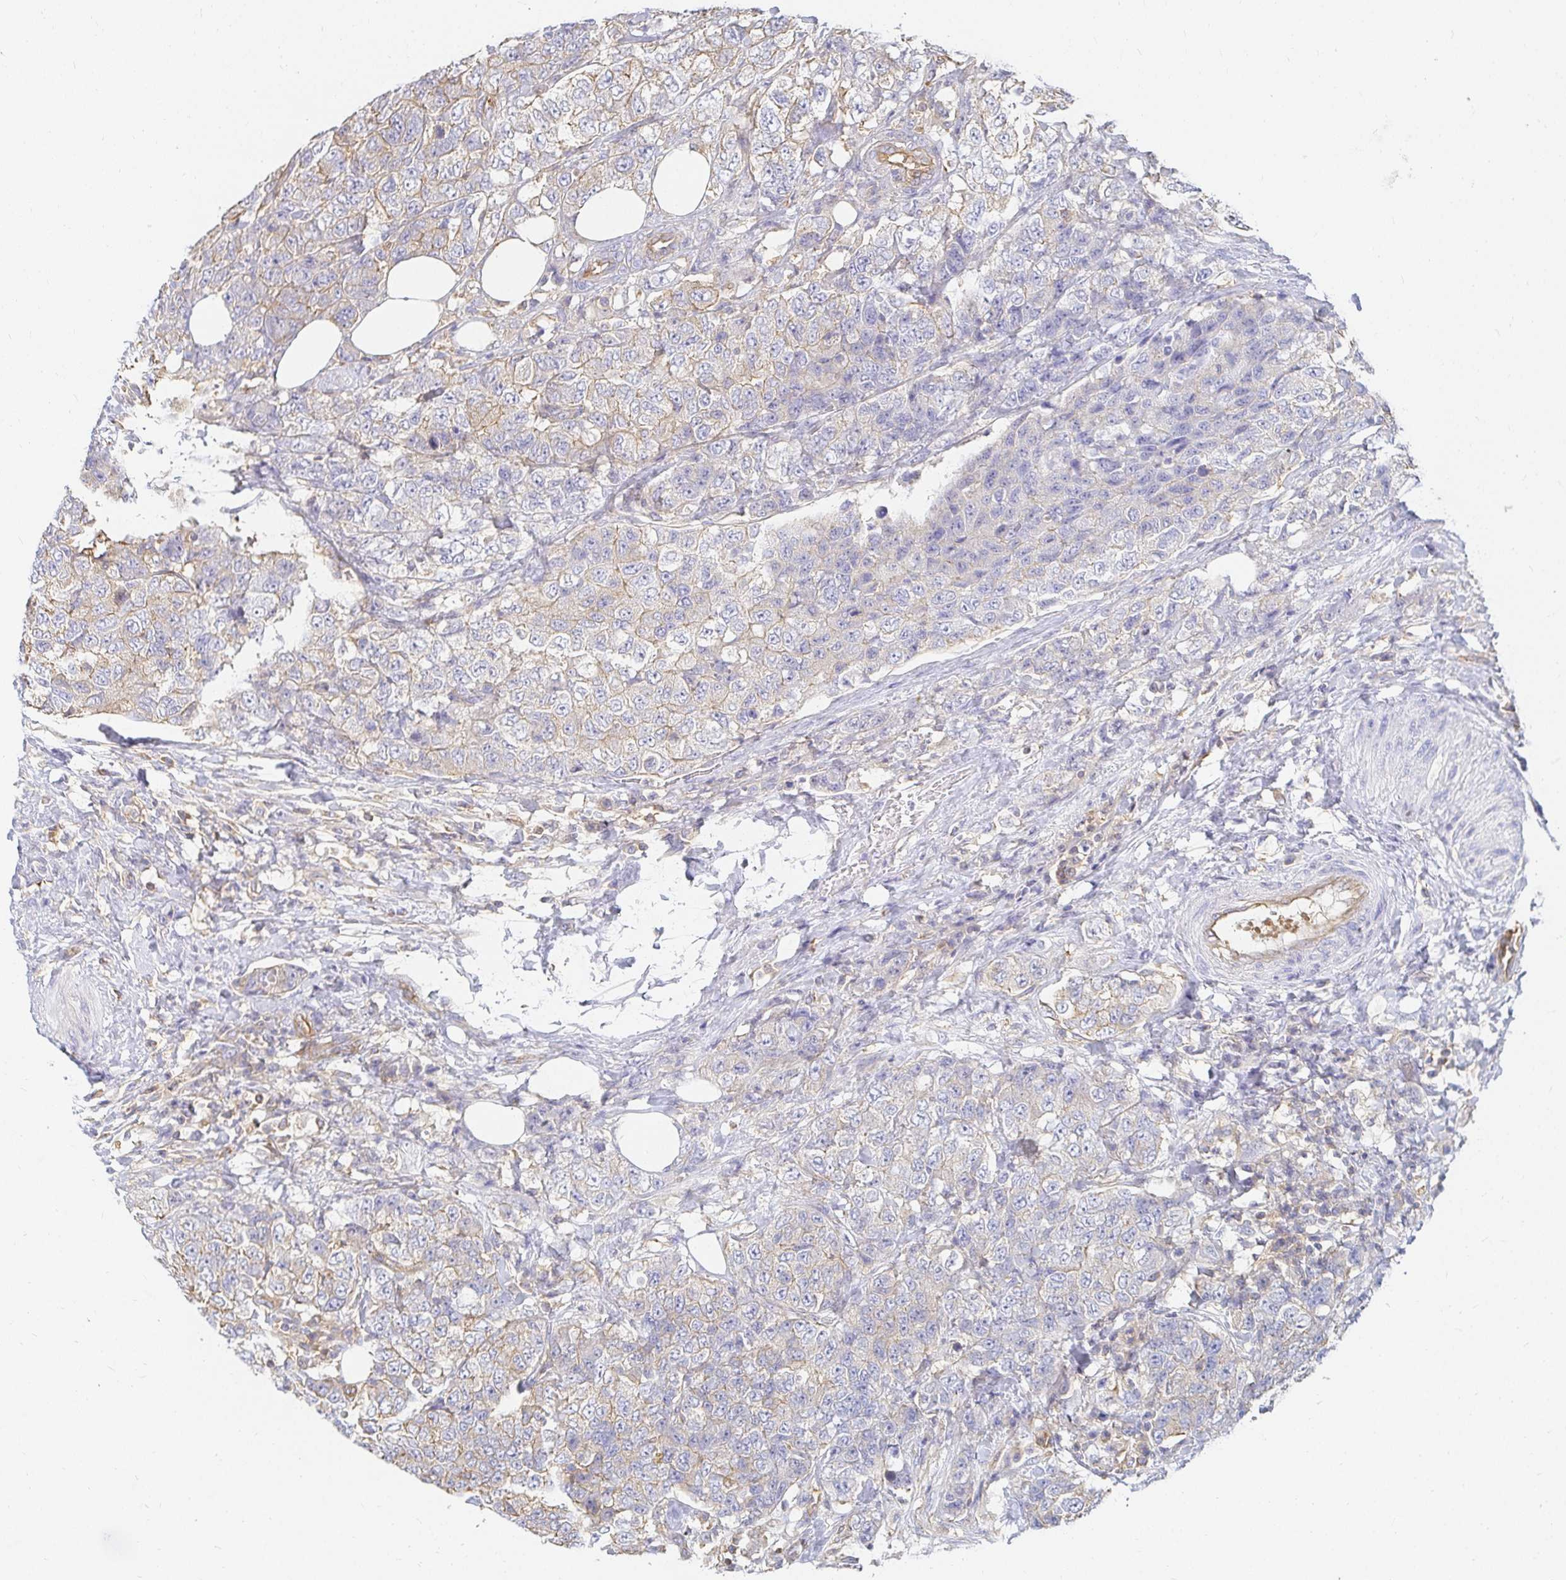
{"staining": {"intensity": "weak", "quantity": "25%-75%", "location": "cytoplasmic/membranous"}, "tissue": "urothelial cancer", "cell_type": "Tumor cells", "image_type": "cancer", "snomed": [{"axis": "morphology", "description": "Urothelial carcinoma, High grade"}, {"axis": "topography", "description": "Urinary bladder"}], "caption": "Immunohistochemical staining of human high-grade urothelial carcinoma reveals low levels of weak cytoplasmic/membranous protein expression in approximately 25%-75% of tumor cells. Immunohistochemistry (ihc) stains the protein in brown and the nuclei are stained blue.", "gene": "TSPAN19", "patient": {"sex": "female", "age": 78}}